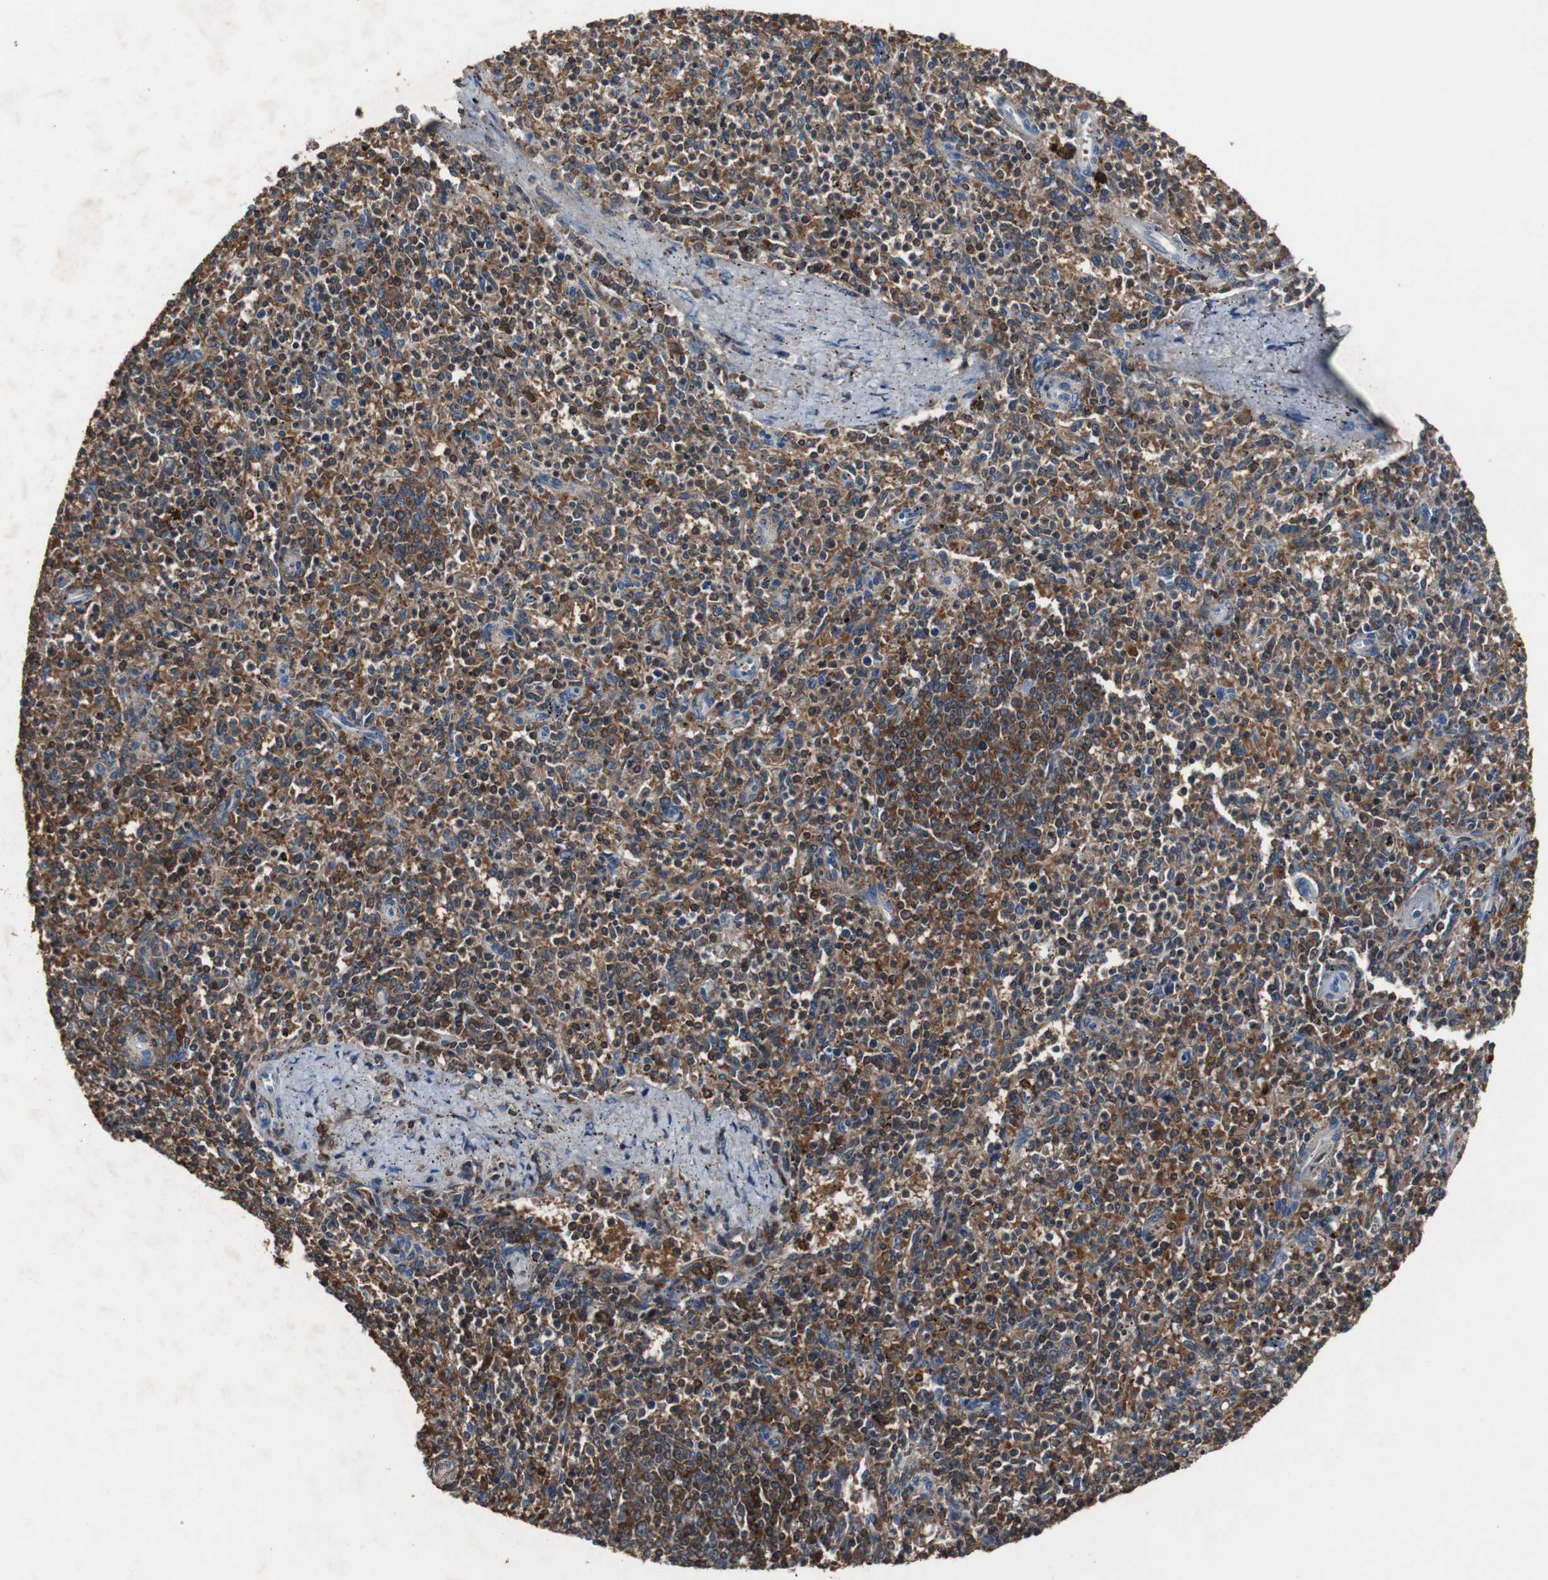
{"staining": {"intensity": "strong", "quantity": ">75%", "location": "cytoplasmic/membranous"}, "tissue": "spleen", "cell_type": "Cells in red pulp", "image_type": "normal", "snomed": [{"axis": "morphology", "description": "Normal tissue, NOS"}, {"axis": "topography", "description": "Spleen"}], "caption": "Cells in red pulp demonstrate strong cytoplasmic/membranous positivity in approximately >75% of cells in normal spleen.", "gene": "CALB2", "patient": {"sex": "male", "age": 72}}